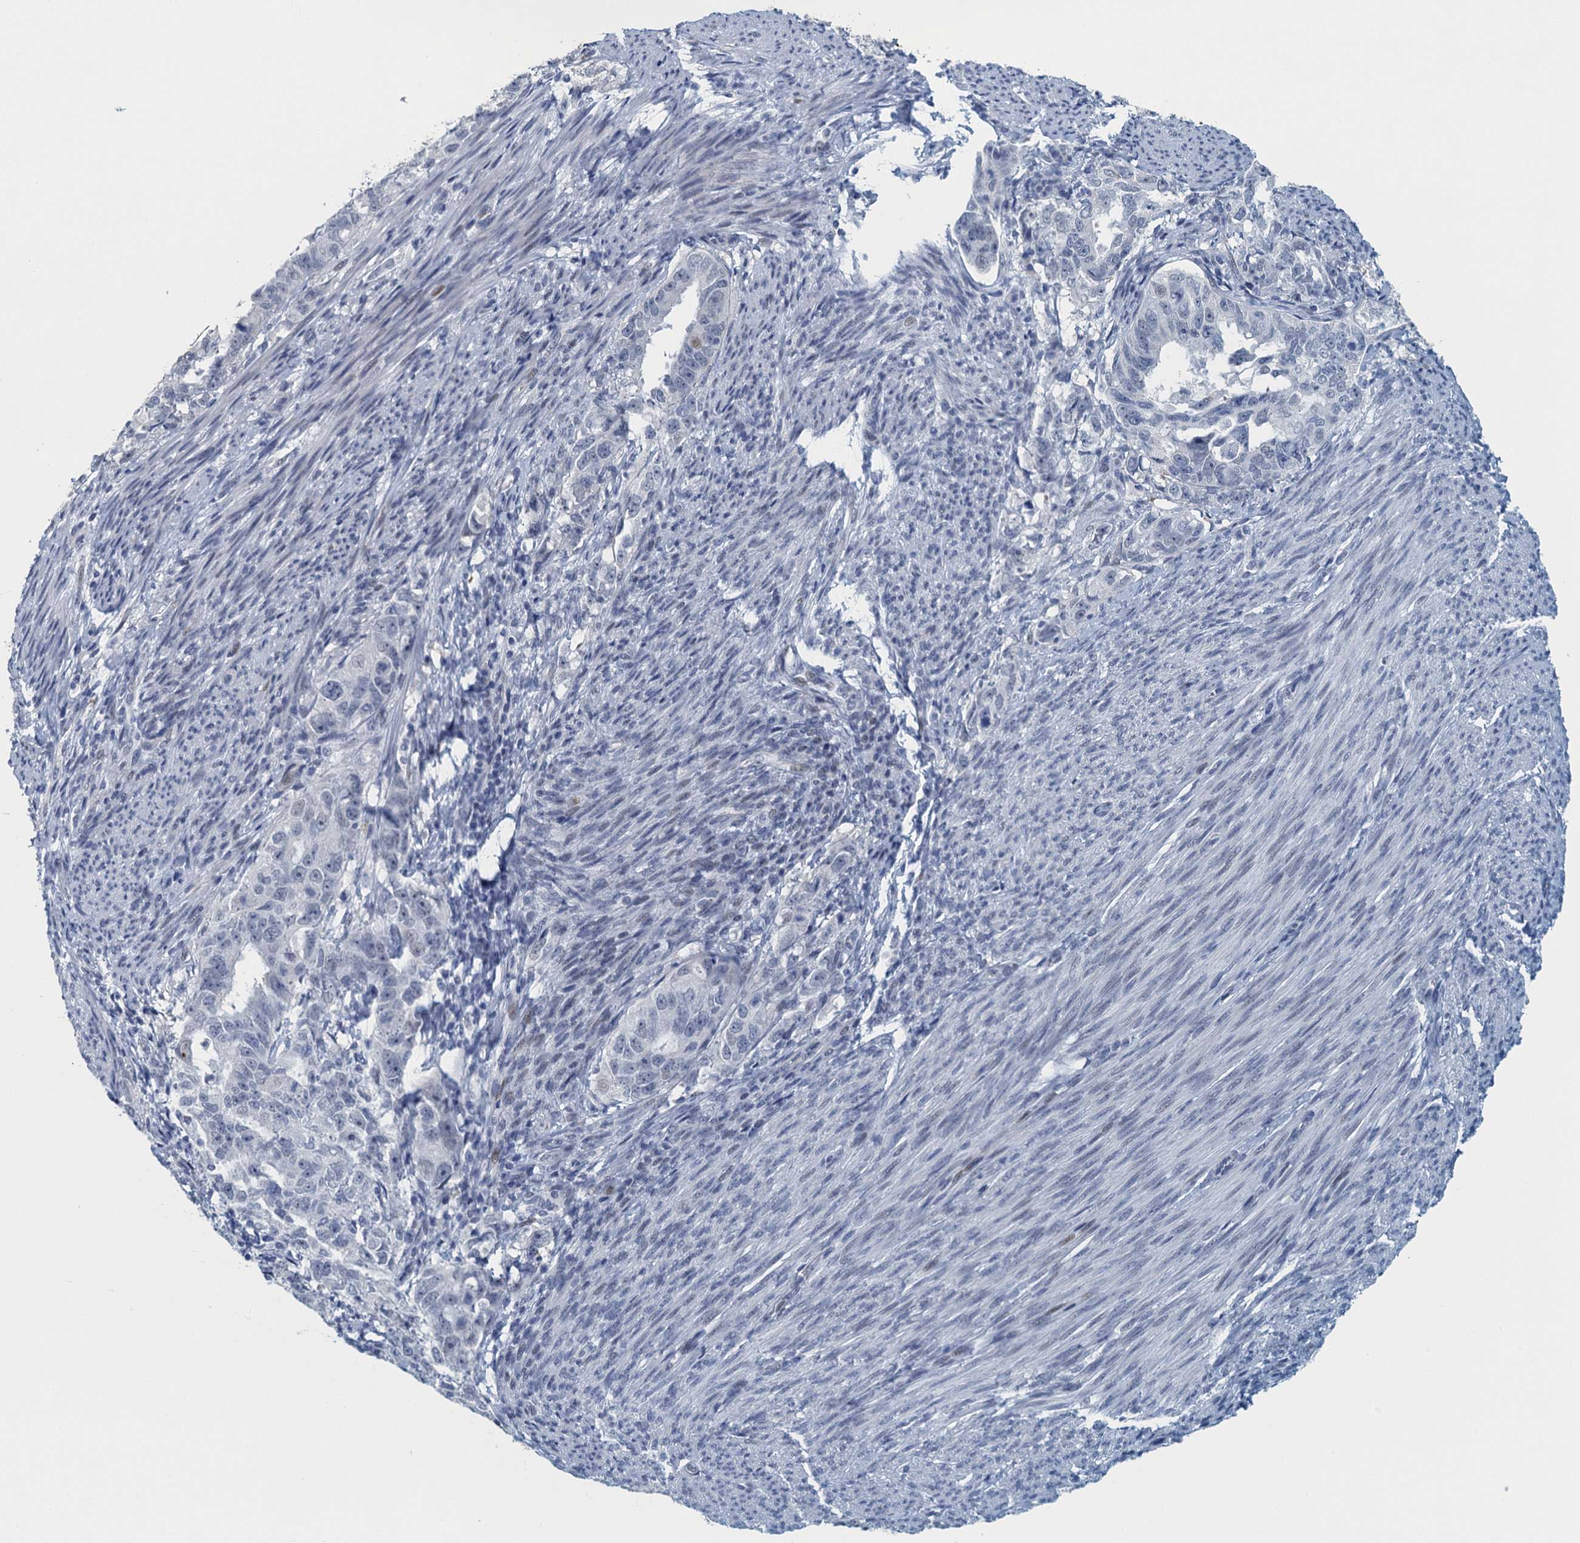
{"staining": {"intensity": "negative", "quantity": "none", "location": "none"}, "tissue": "endometrial cancer", "cell_type": "Tumor cells", "image_type": "cancer", "snomed": [{"axis": "morphology", "description": "Adenocarcinoma, NOS"}, {"axis": "topography", "description": "Endometrium"}], "caption": "High magnification brightfield microscopy of endometrial adenocarcinoma stained with DAB (brown) and counterstained with hematoxylin (blue): tumor cells show no significant expression.", "gene": "TTLL9", "patient": {"sex": "female", "age": 65}}